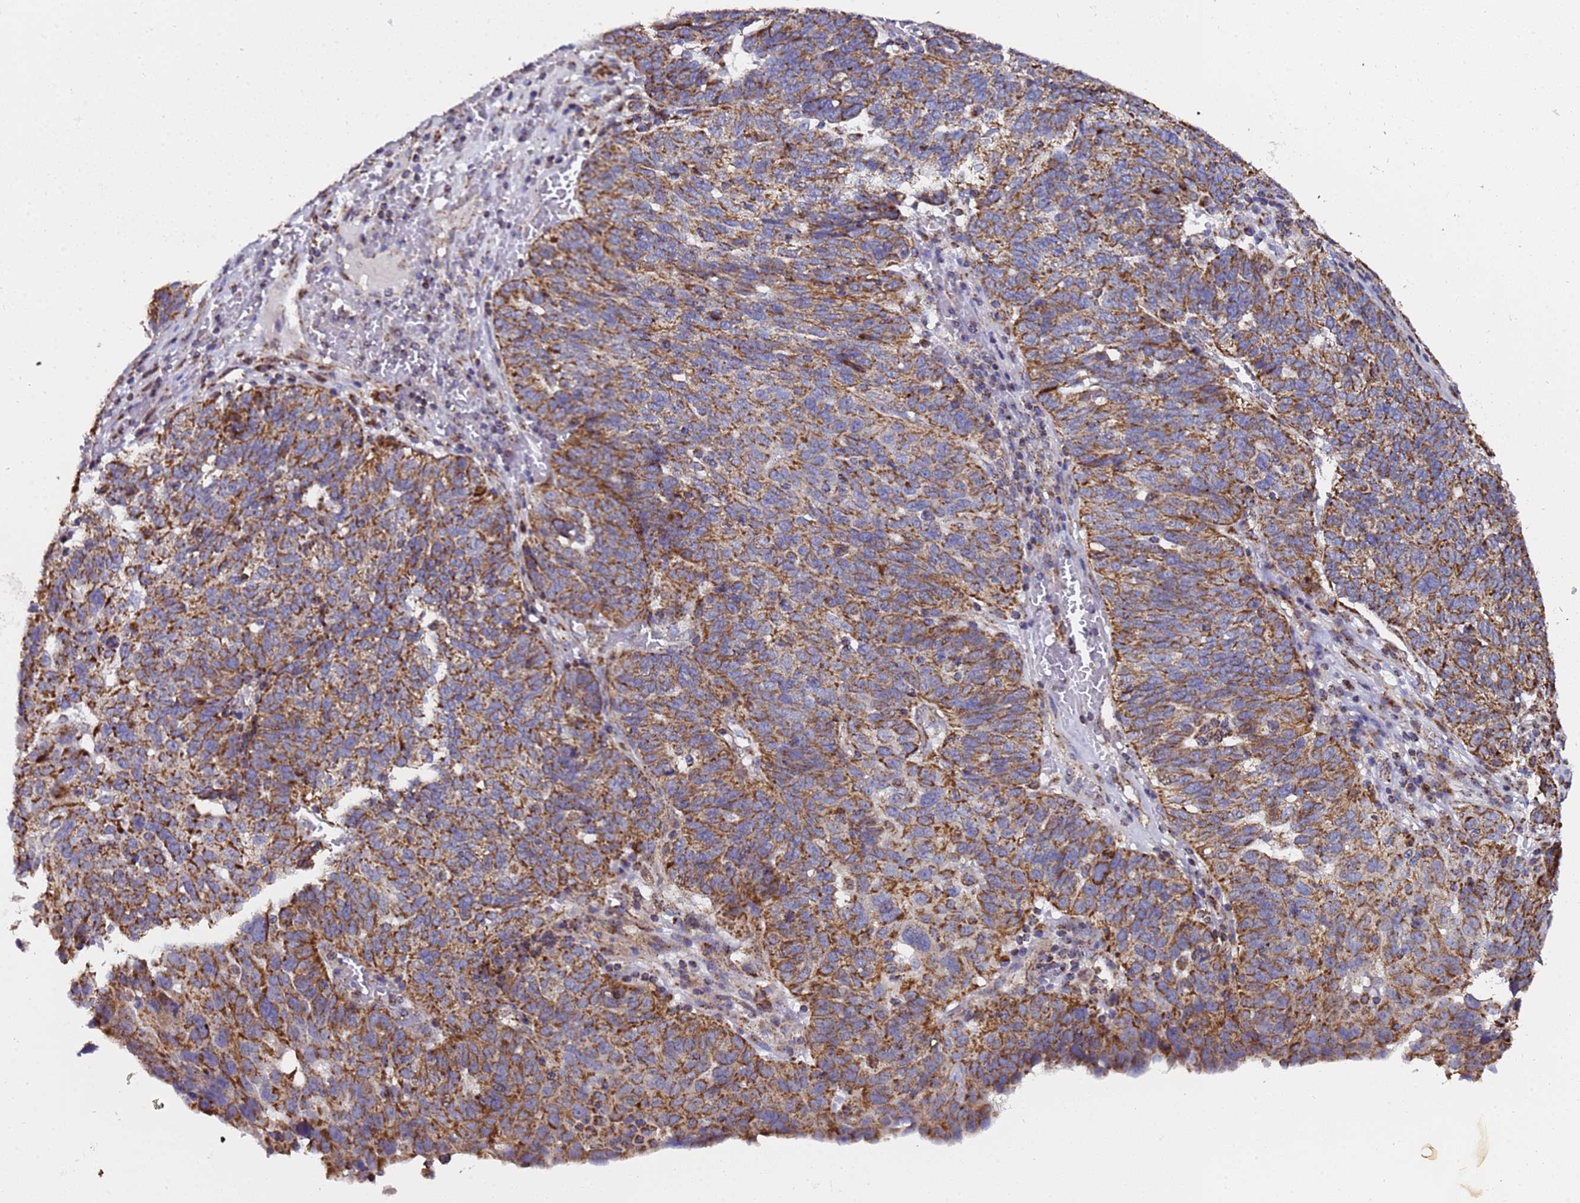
{"staining": {"intensity": "moderate", "quantity": ">75%", "location": "cytoplasmic/membranous"}, "tissue": "ovarian cancer", "cell_type": "Tumor cells", "image_type": "cancer", "snomed": [{"axis": "morphology", "description": "Cystadenocarcinoma, serous, NOS"}, {"axis": "topography", "description": "Ovary"}], "caption": "Ovarian cancer (serous cystadenocarcinoma) stained for a protein reveals moderate cytoplasmic/membranous positivity in tumor cells.", "gene": "MRPS12", "patient": {"sex": "female", "age": 59}}